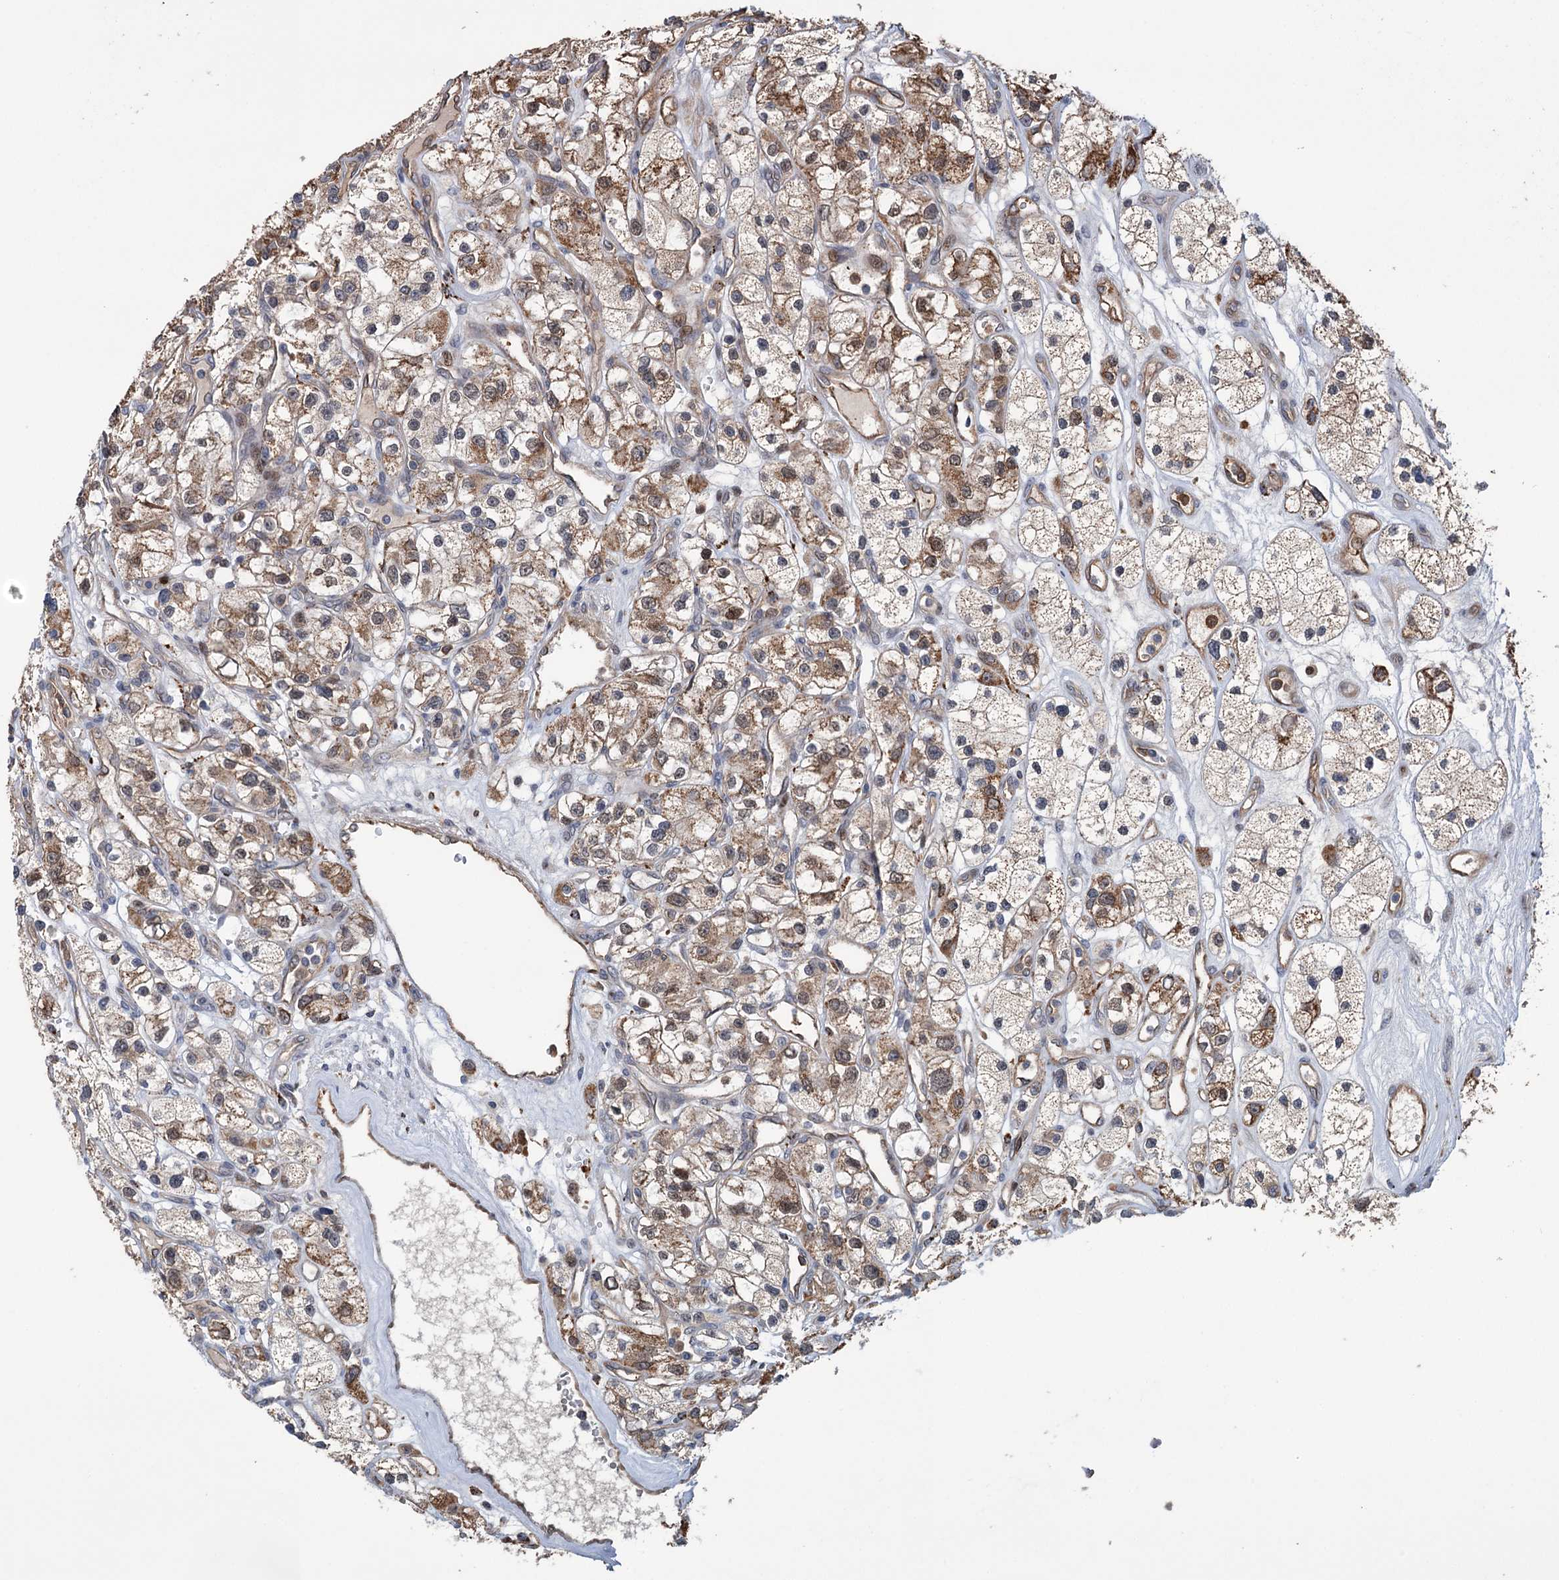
{"staining": {"intensity": "moderate", "quantity": ">75%", "location": "cytoplasmic/membranous"}, "tissue": "renal cancer", "cell_type": "Tumor cells", "image_type": "cancer", "snomed": [{"axis": "morphology", "description": "Adenocarcinoma, NOS"}, {"axis": "topography", "description": "Kidney"}], "caption": "Protein analysis of renal cancer (adenocarcinoma) tissue shows moderate cytoplasmic/membranous staining in about >75% of tumor cells. The staining was performed using DAB (3,3'-diaminobenzidine) to visualize the protein expression in brown, while the nuclei were stained in blue with hematoxylin (Magnification: 20x).", "gene": "NCAPD2", "patient": {"sex": "female", "age": 57}}